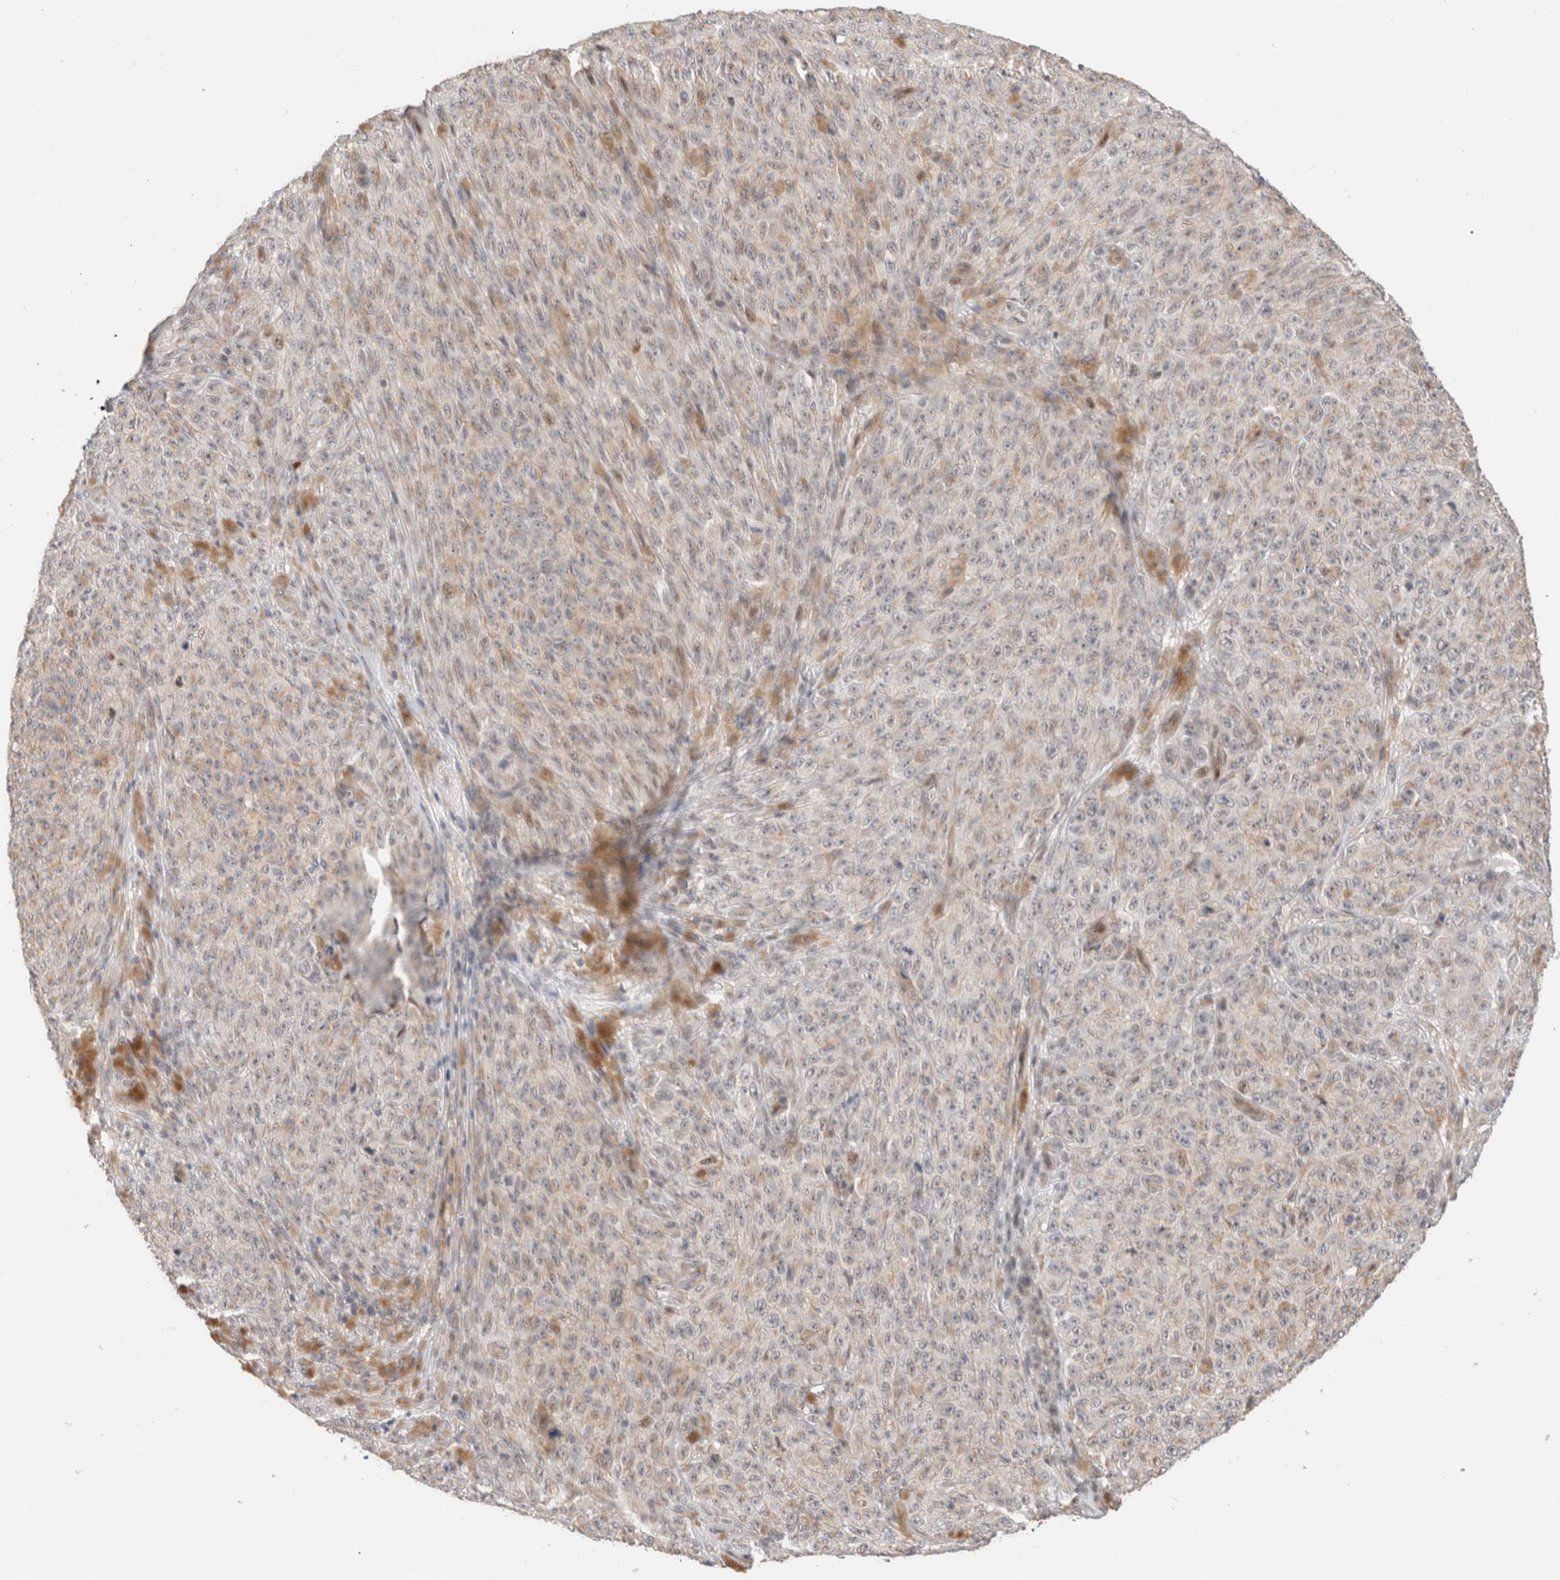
{"staining": {"intensity": "negative", "quantity": "none", "location": "none"}, "tissue": "melanoma", "cell_type": "Tumor cells", "image_type": "cancer", "snomed": [{"axis": "morphology", "description": "Malignant melanoma, NOS"}, {"axis": "topography", "description": "Skin"}], "caption": "Protein analysis of melanoma displays no significant staining in tumor cells. (Brightfield microscopy of DAB (3,3'-diaminobenzidine) IHC at high magnification).", "gene": "ID3", "patient": {"sex": "female", "age": 82}}